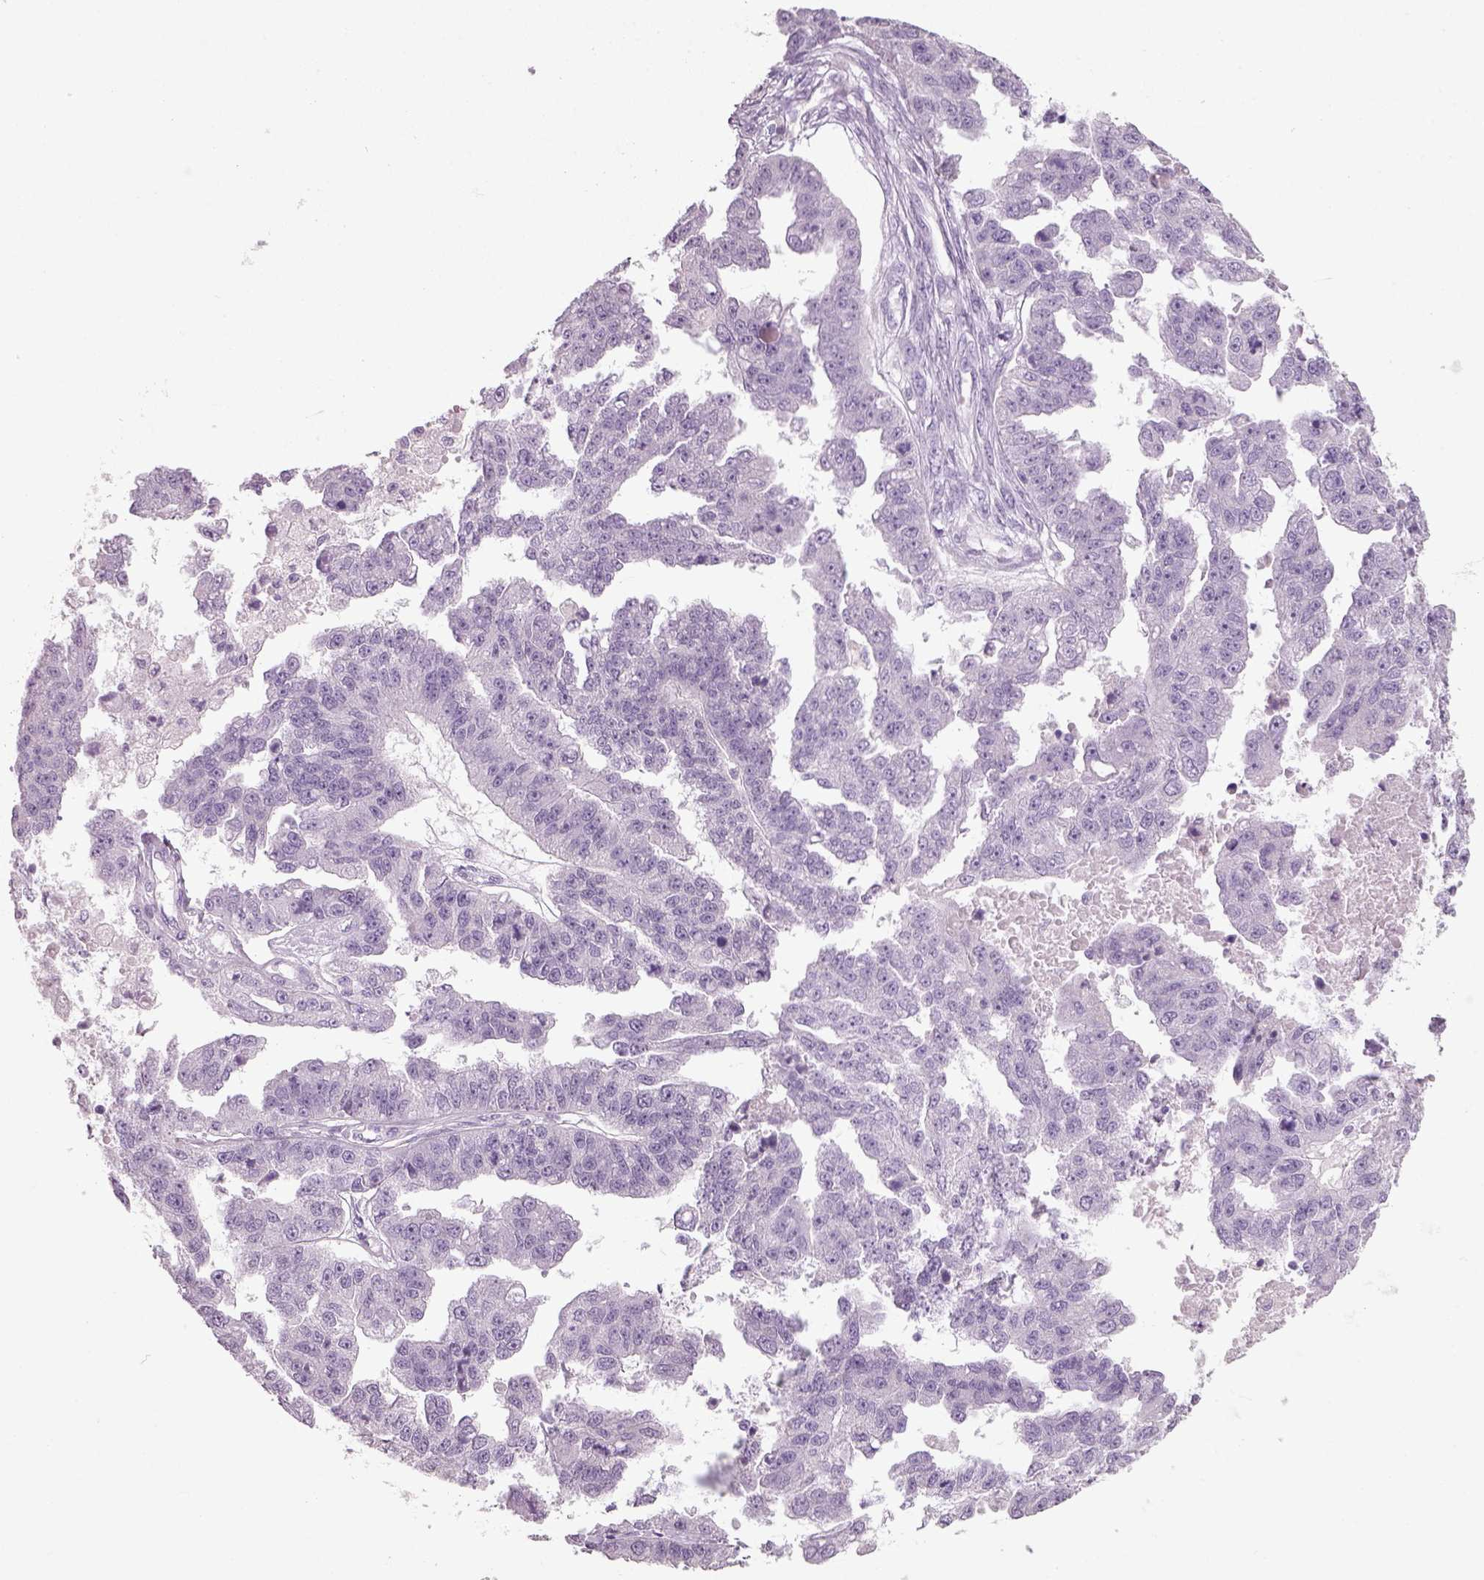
{"staining": {"intensity": "negative", "quantity": "none", "location": "none"}, "tissue": "ovarian cancer", "cell_type": "Tumor cells", "image_type": "cancer", "snomed": [{"axis": "morphology", "description": "Cystadenocarcinoma, serous, NOS"}, {"axis": "topography", "description": "Ovary"}], "caption": "DAB (3,3'-diaminobenzidine) immunohistochemical staining of ovarian serous cystadenocarcinoma shows no significant expression in tumor cells.", "gene": "SLC6A2", "patient": {"sex": "female", "age": 58}}